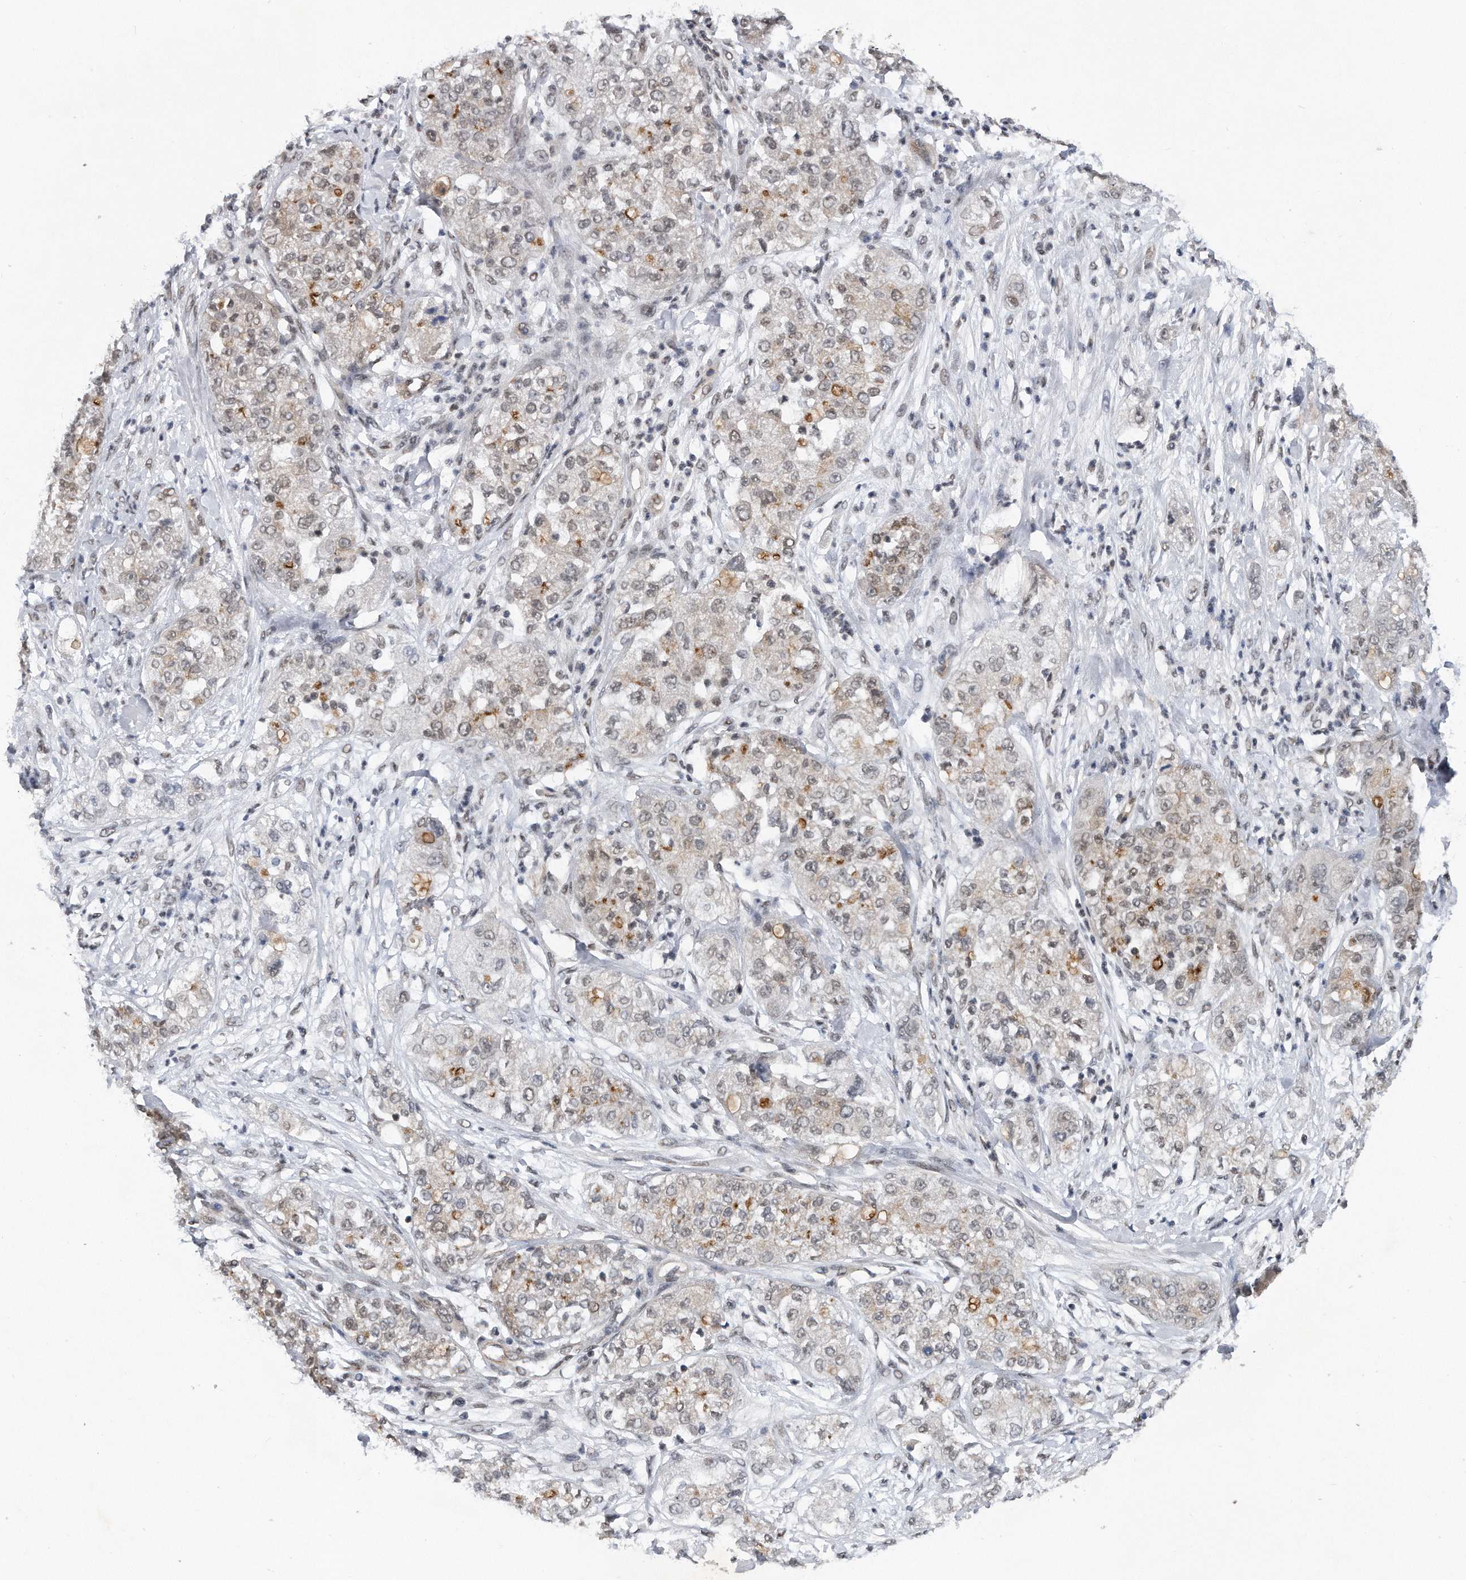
{"staining": {"intensity": "negative", "quantity": "none", "location": "none"}, "tissue": "pancreatic cancer", "cell_type": "Tumor cells", "image_type": "cancer", "snomed": [{"axis": "morphology", "description": "Adenocarcinoma, NOS"}, {"axis": "topography", "description": "Pancreas"}], "caption": "Immunohistochemistry (IHC) of human pancreatic cancer reveals no expression in tumor cells.", "gene": "TP53INP1", "patient": {"sex": "female", "age": 78}}